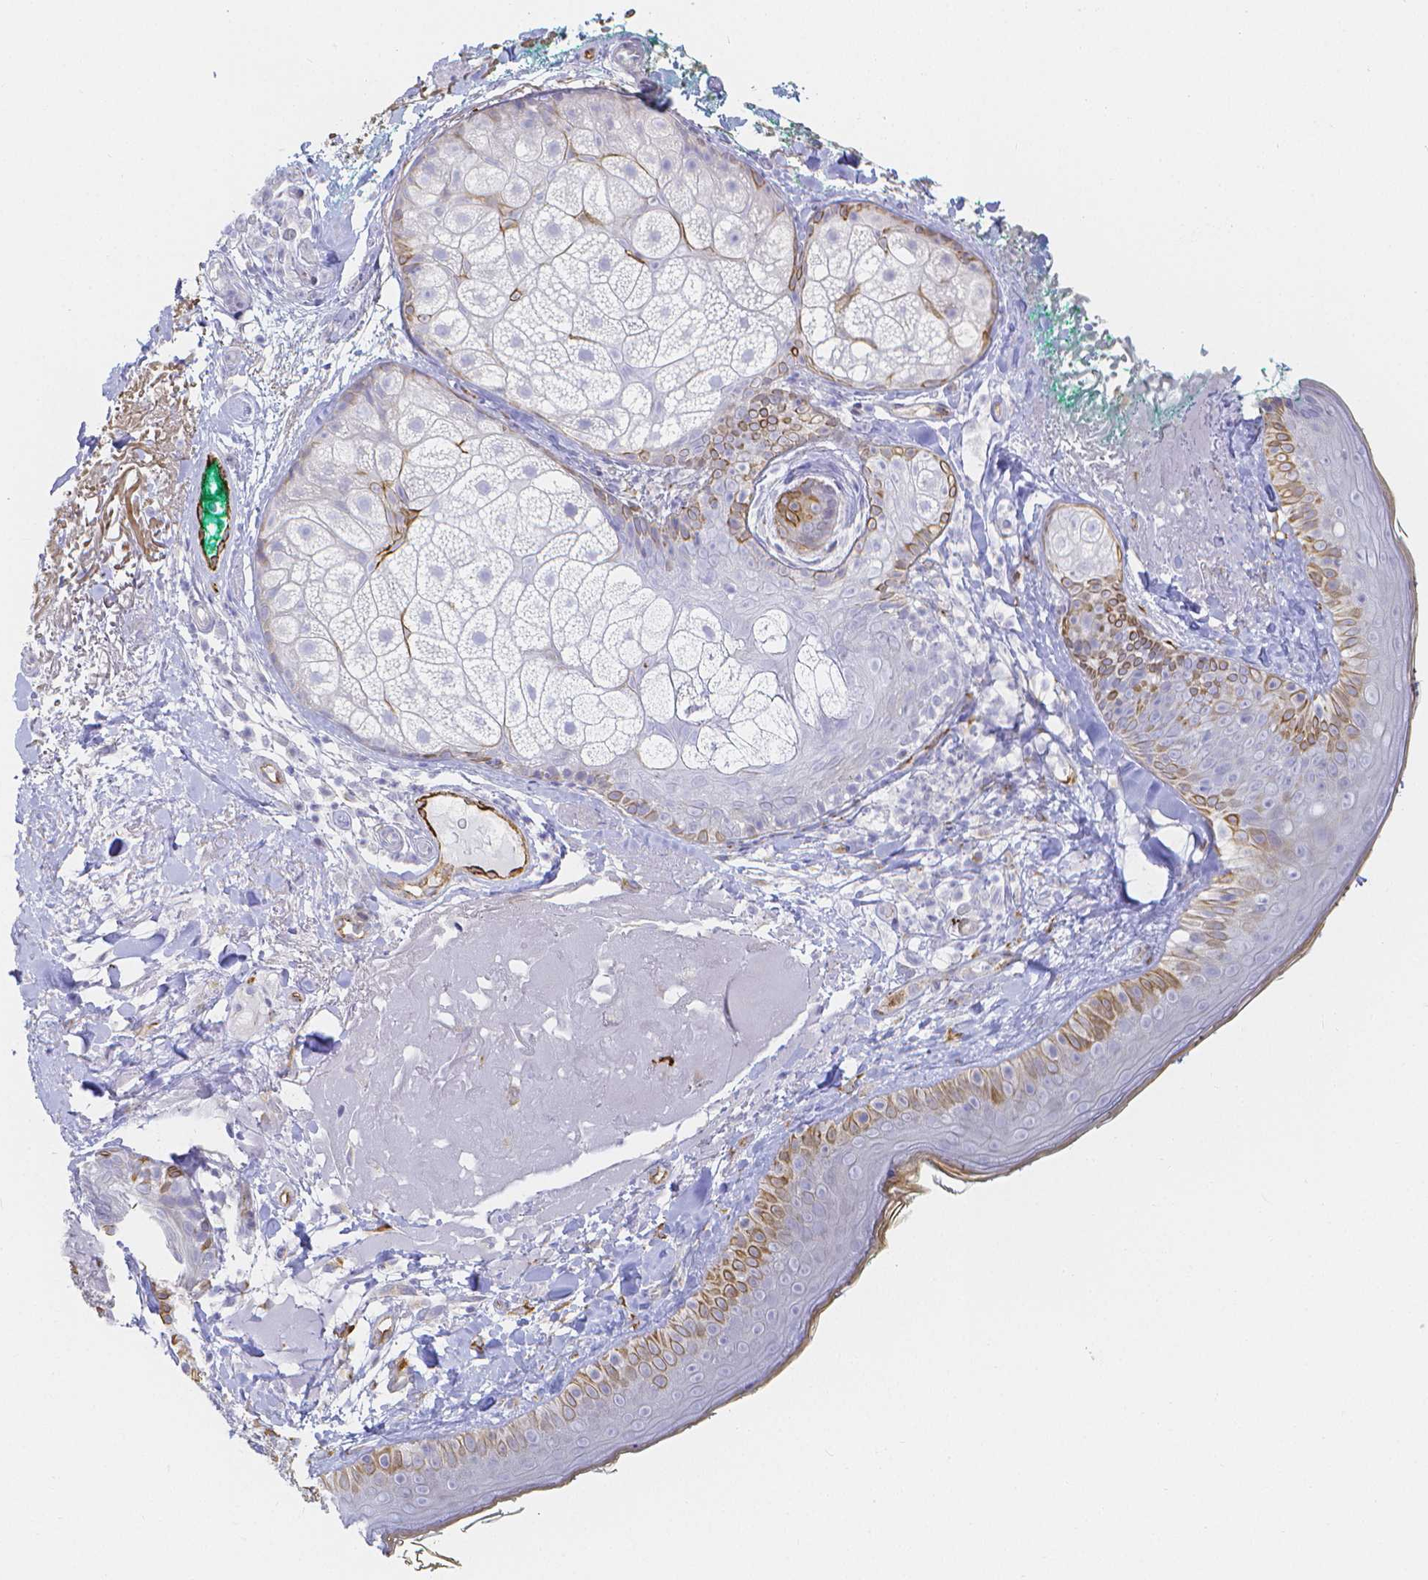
{"staining": {"intensity": "negative", "quantity": "none", "location": "none"}, "tissue": "skin", "cell_type": "Fibroblasts", "image_type": "normal", "snomed": [{"axis": "morphology", "description": "Normal tissue, NOS"}, {"axis": "topography", "description": "Skin"}], "caption": "Human skin stained for a protein using immunohistochemistry reveals no positivity in fibroblasts.", "gene": "SMURF1", "patient": {"sex": "male", "age": 73}}